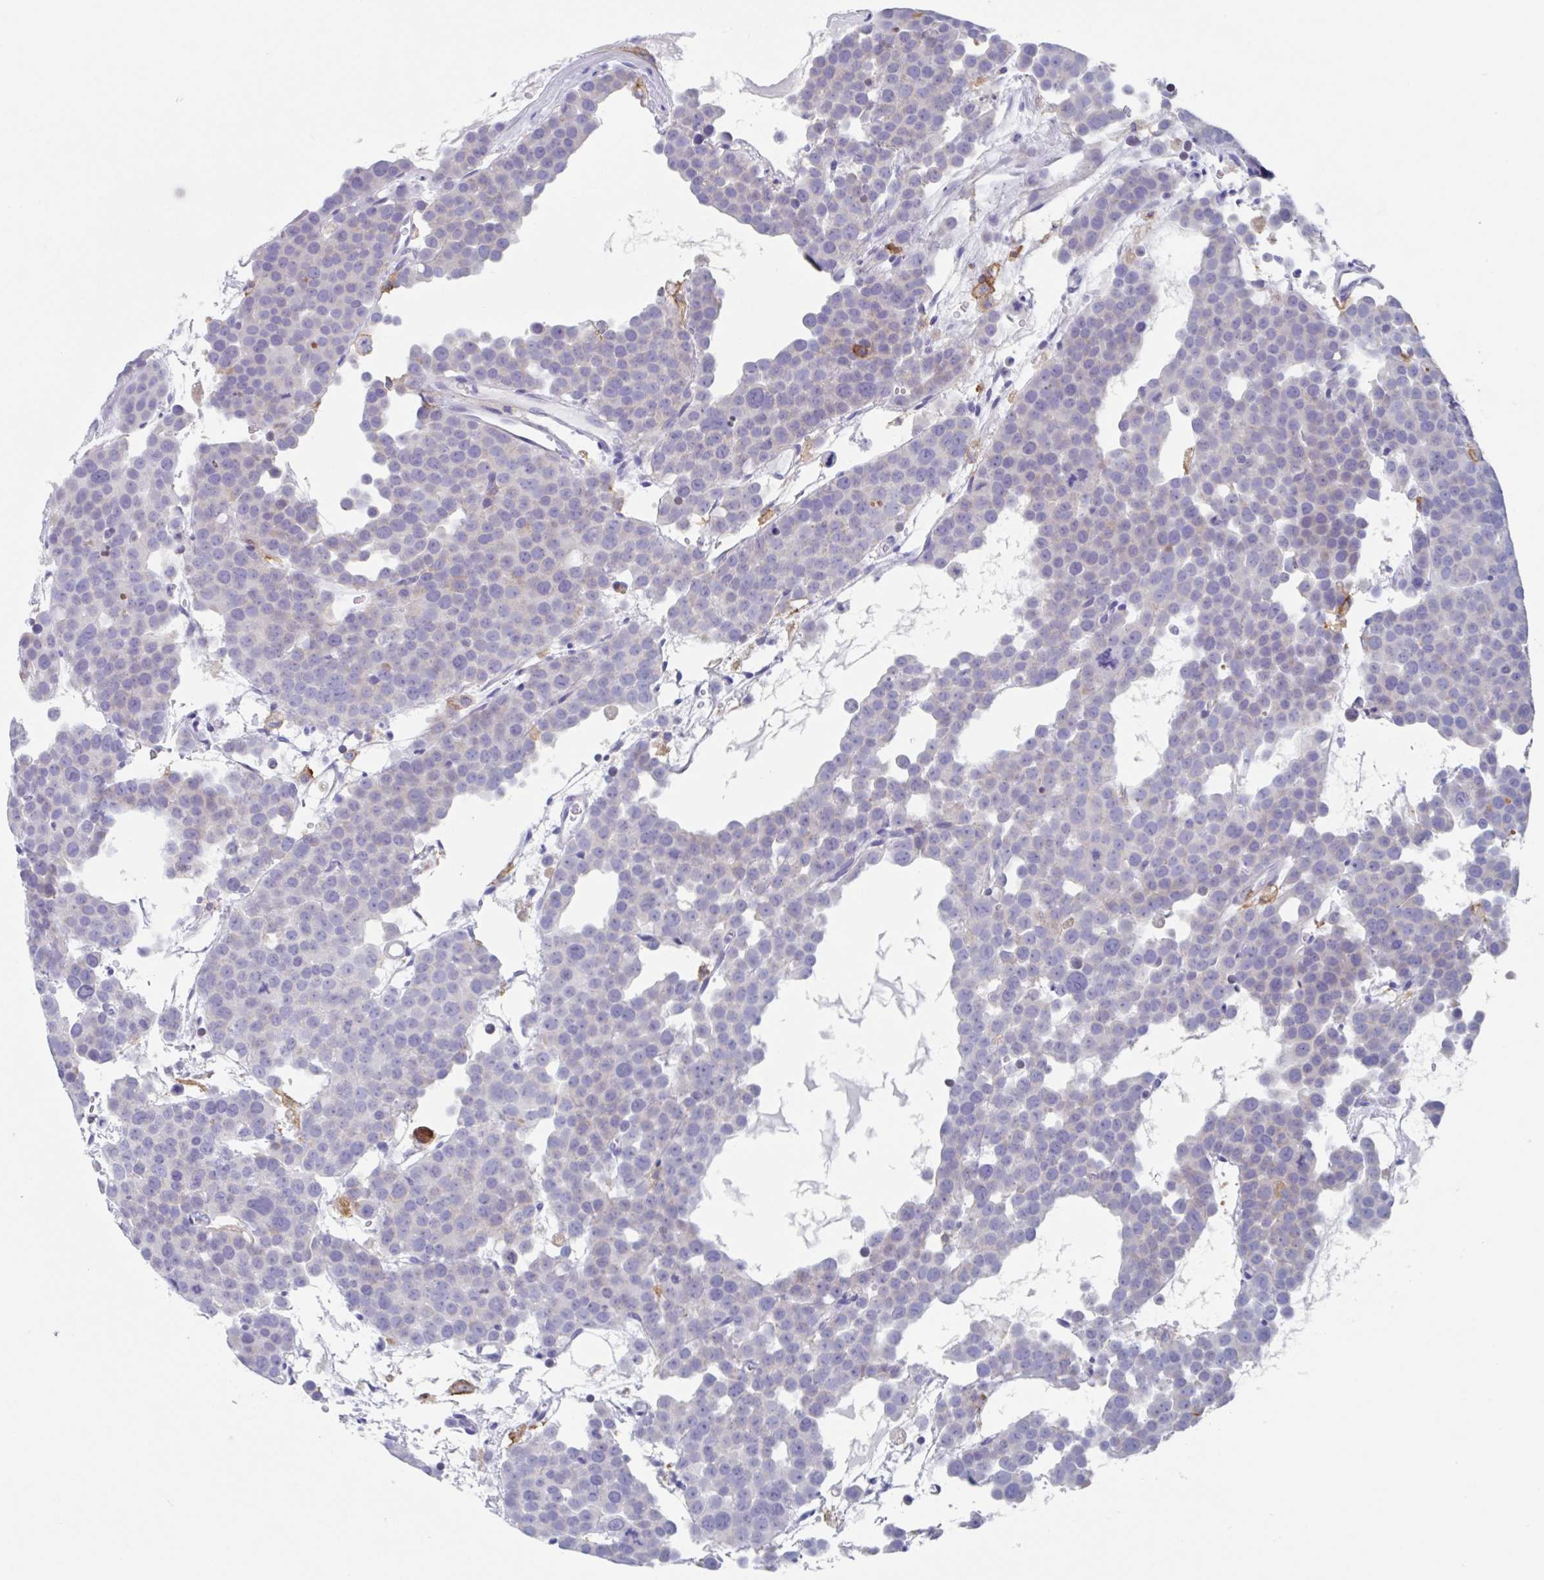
{"staining": {"intensity": "negative", "quantity": "none", "location": "none"}, "tissue": "testis cancer", "cell_type": "Tumor cells", "image_type": "cancer", "snomed": [{"axis": "morphology", "description": "Seminoma, NOS"}, {"axis": "topography", "description": "Testis"}], "caption": "Tumor cells are negative for protein expression in human testis seminoma.", "gene": "FCGR3A", "patient": {"sex": "male", "age": 71}}